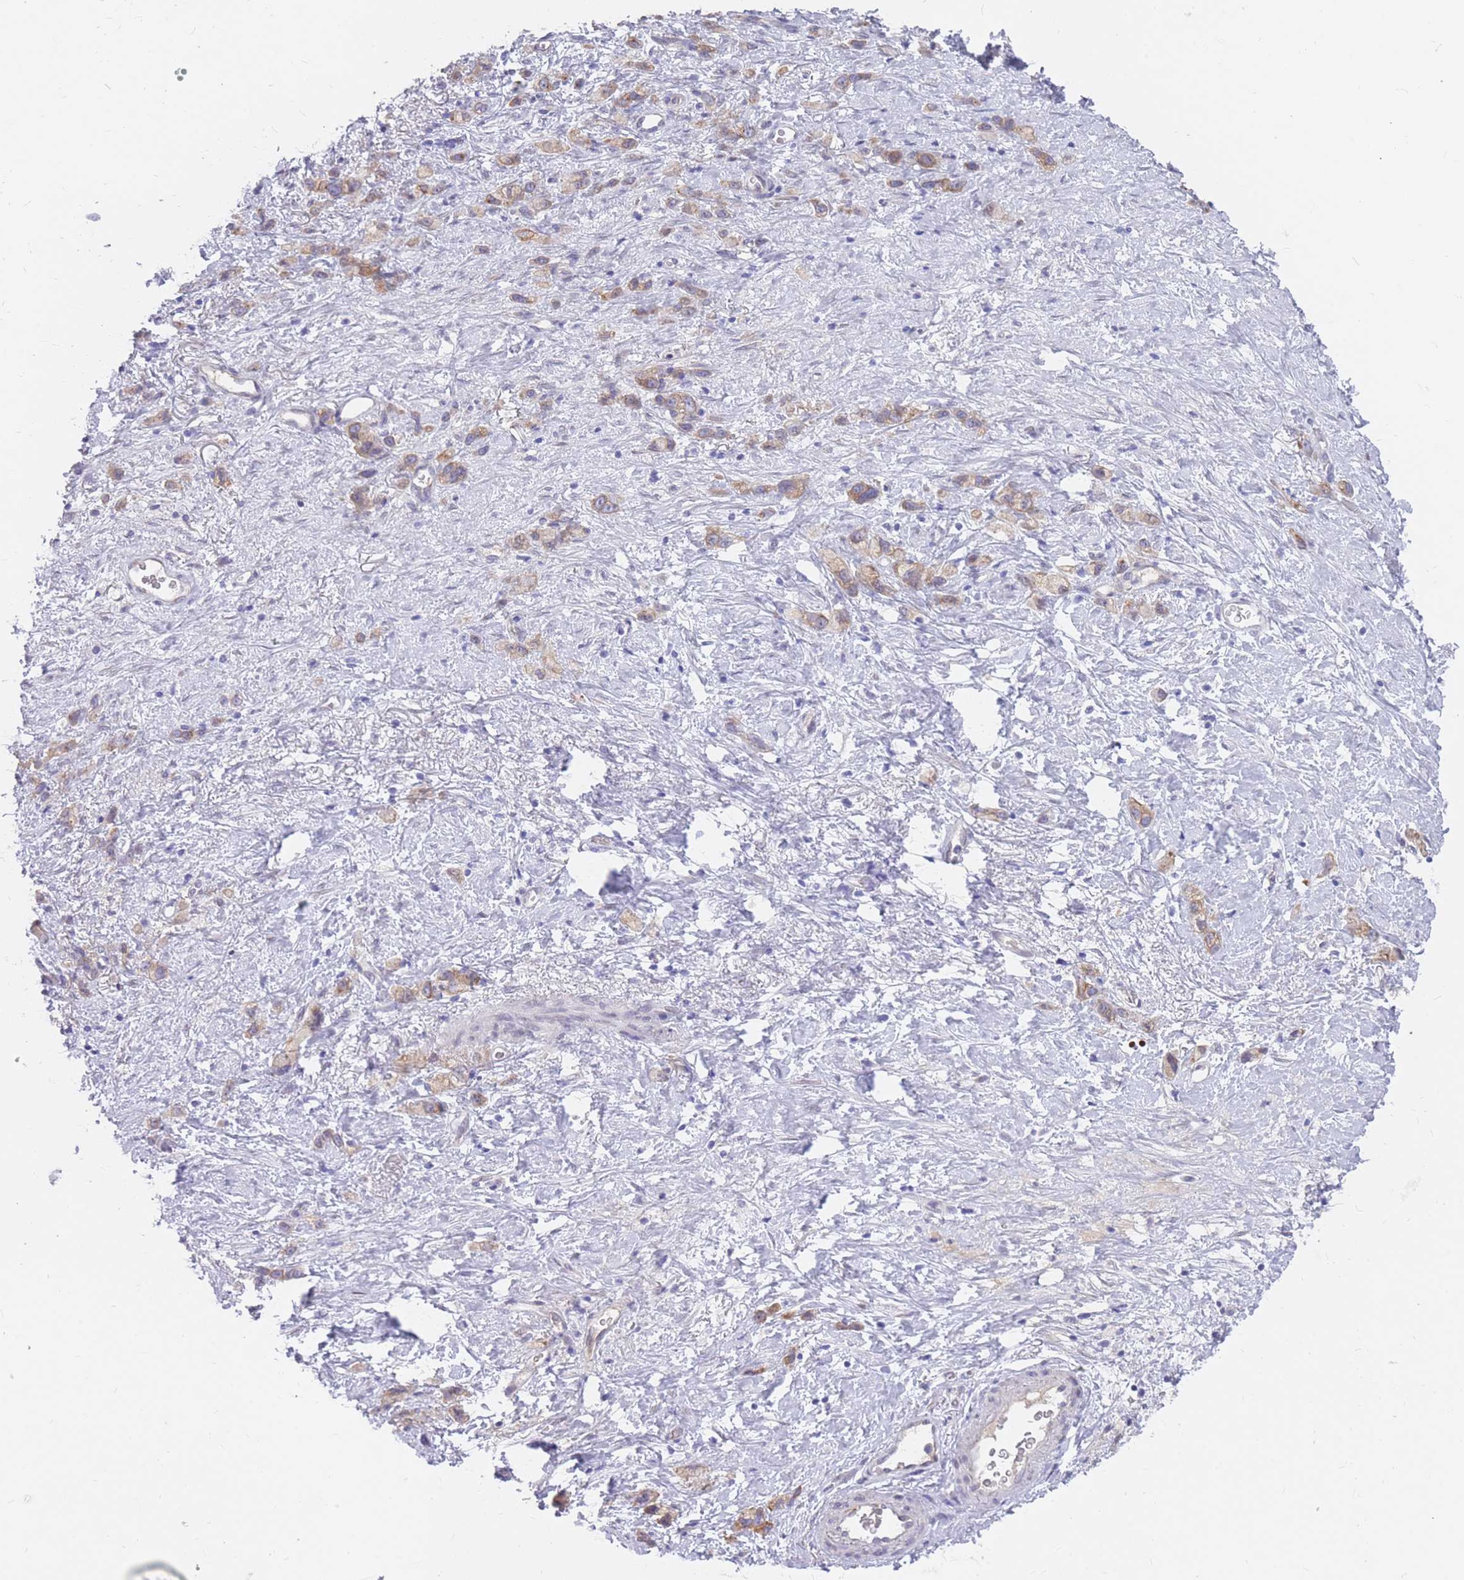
{"staining": {"intensity": "weak", "quantity": ">75%", "location": "cytoplasmic/membranous"}, "tissue": "stomach cancer", "cell_type": "Tumor cells", "image_type": "cancer", "snomed": [{"axis": "morphology", "description": "Adenocarcinoma, NOS"}, {"axis": "topography", "description": "Stomach"}], "caption": "Immunohistochemical staining of human stomach cancer (adenocarcinoma) exhibits weak cytoplasmic/membranous protein positivity in about >75% of tumor cells.", "gene": "HOOK2", "patient": {"sex": "female", "age": 65}}